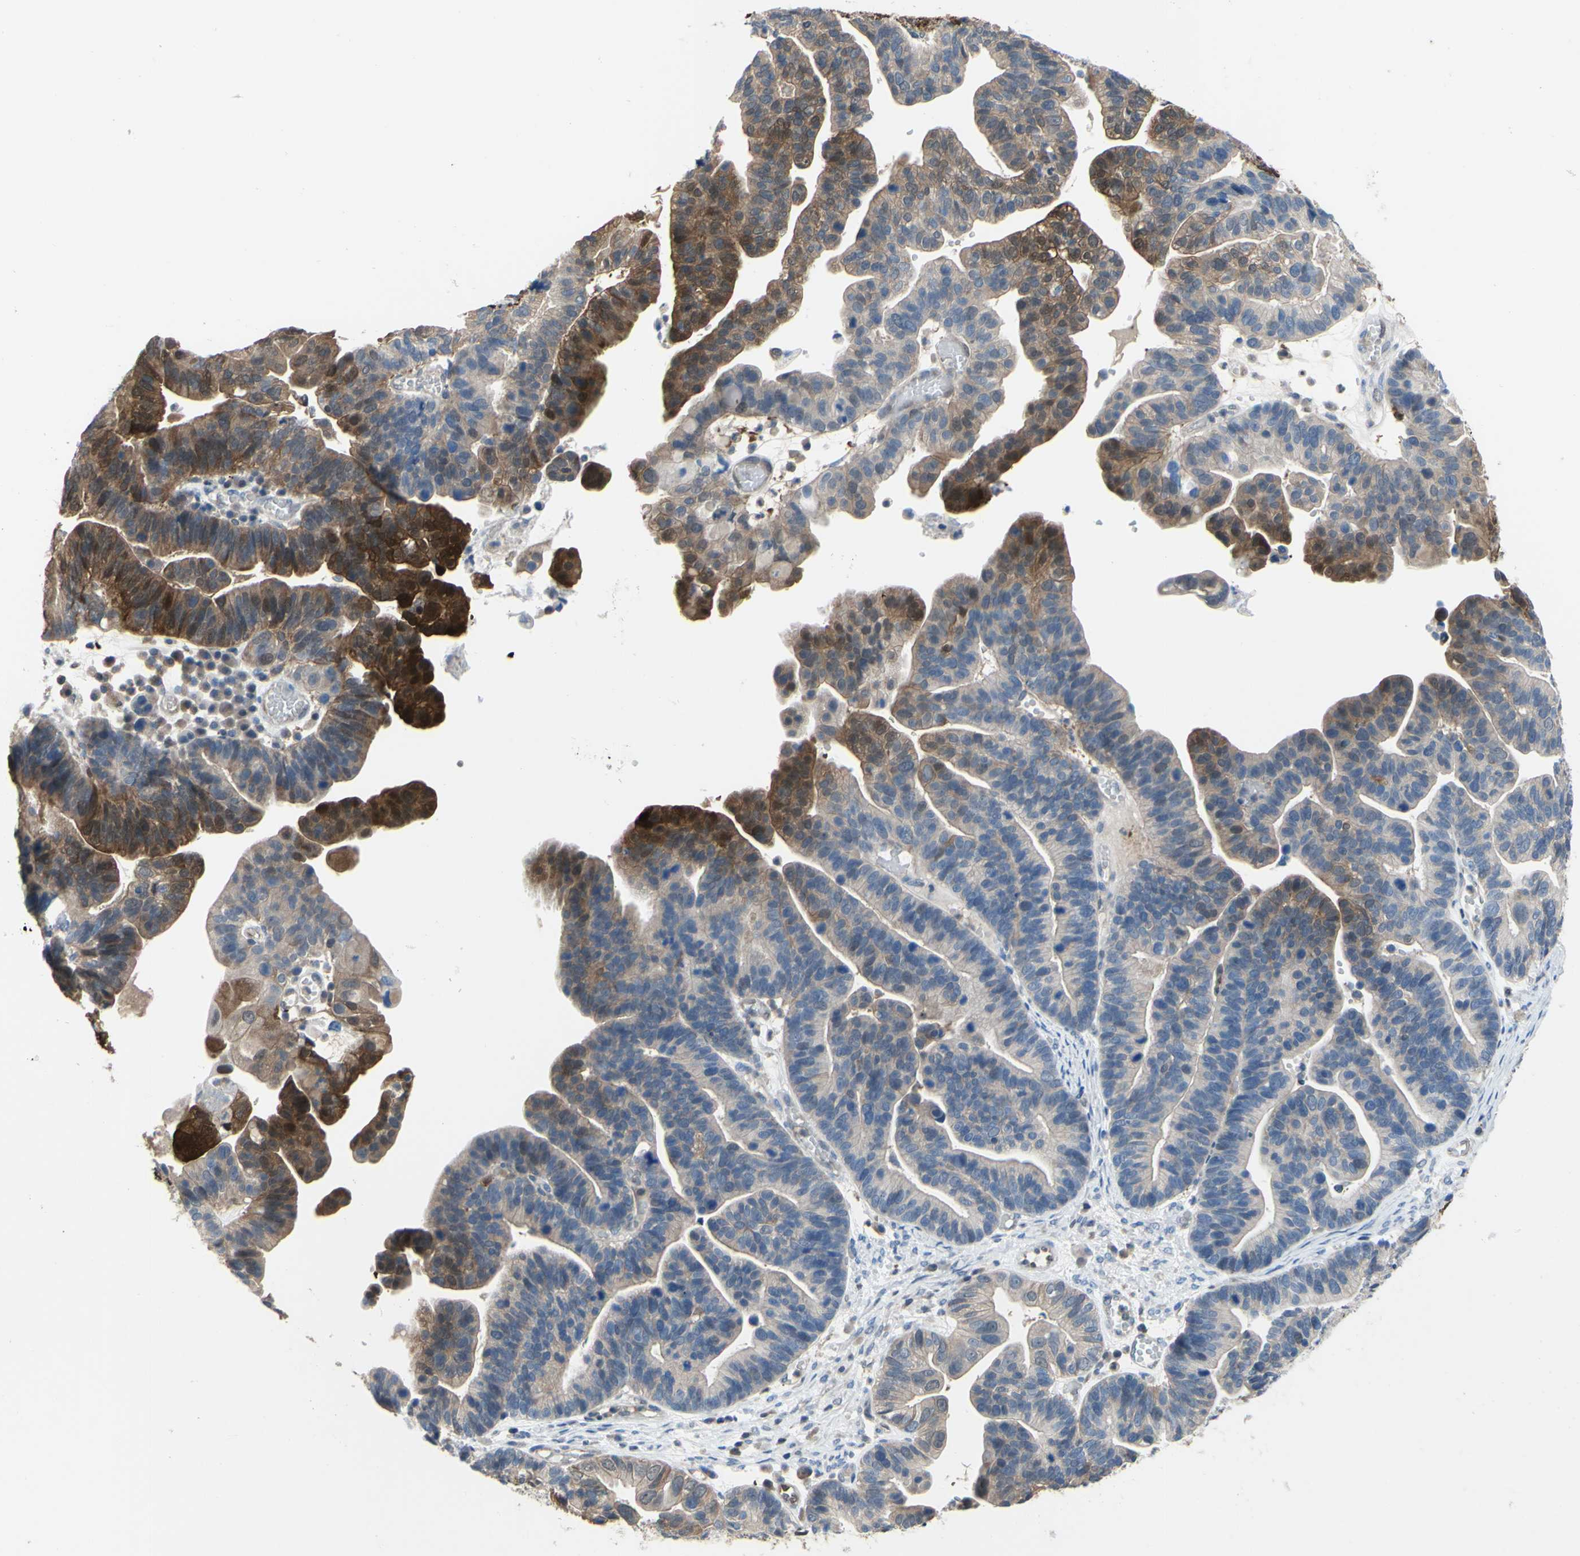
{"staining": {"intensity": "strong", "quantity": "25%-75%", "location": "cytoplasmic/membranous,nuclear"}, "tissue": "ovarian cancer", "cell_type": "Tumor cells", "image_type": "cancer", "snomed": [{"axis": "morphology", "description": "Cystadenocarcinoma, serous, NOS"}, {"axis": "topography", "description": "Ovary"}], "caption": "Brown immunohistochemical staining in human ovarian cancer (serous cystadenocarcinoma) demonstrates strong cytoplasmic/membranous and nuclear positivity in approximately 25%-75% of tumor cells. The protein of interest is shown in brown color, while the nuclei are stained blue.", "gene": "UPK3B", "patient": {"sex": "female", "age": 56}}